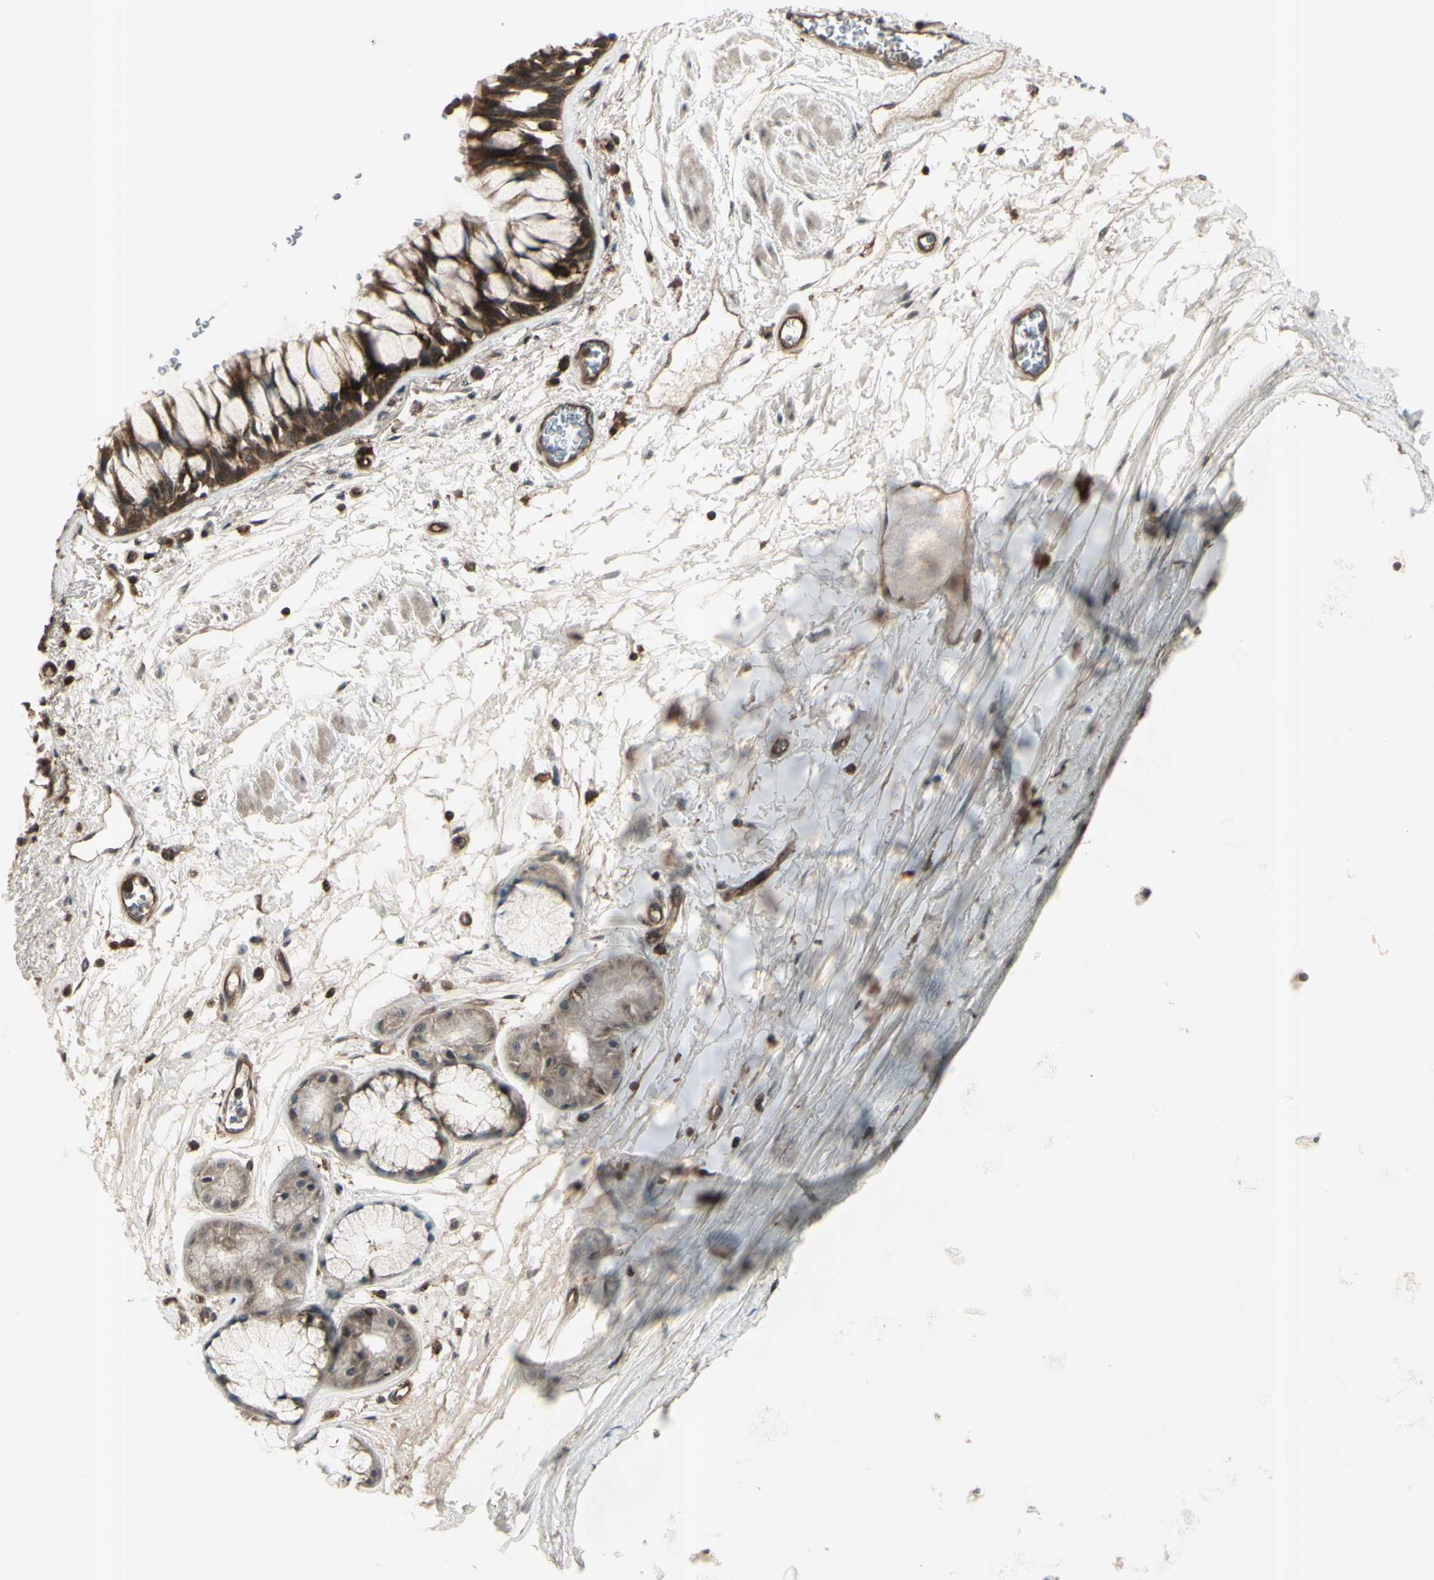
{"staining": {"intensity": "strong", "quantity": ">75%", "location": "cytoplasmic/membranous"}, "tissue": "bronchus", "cell_type": "Respiratory epithelial cells", "image_type": "normal", "snomed": [{"axis": "morphology", "description": "Normal tissue, NOS"}, {"axis": "topography", "description": "Bronchus"}], "caption": "Immunohistochemistry of benign human bronchus demonstrates high levels of strong cytoplasmic/membranous positivity in approximately >75% of respiratory epithelial cells.", "gene": "FXYD5", "patient": {"sex": "male", "age": 66}}